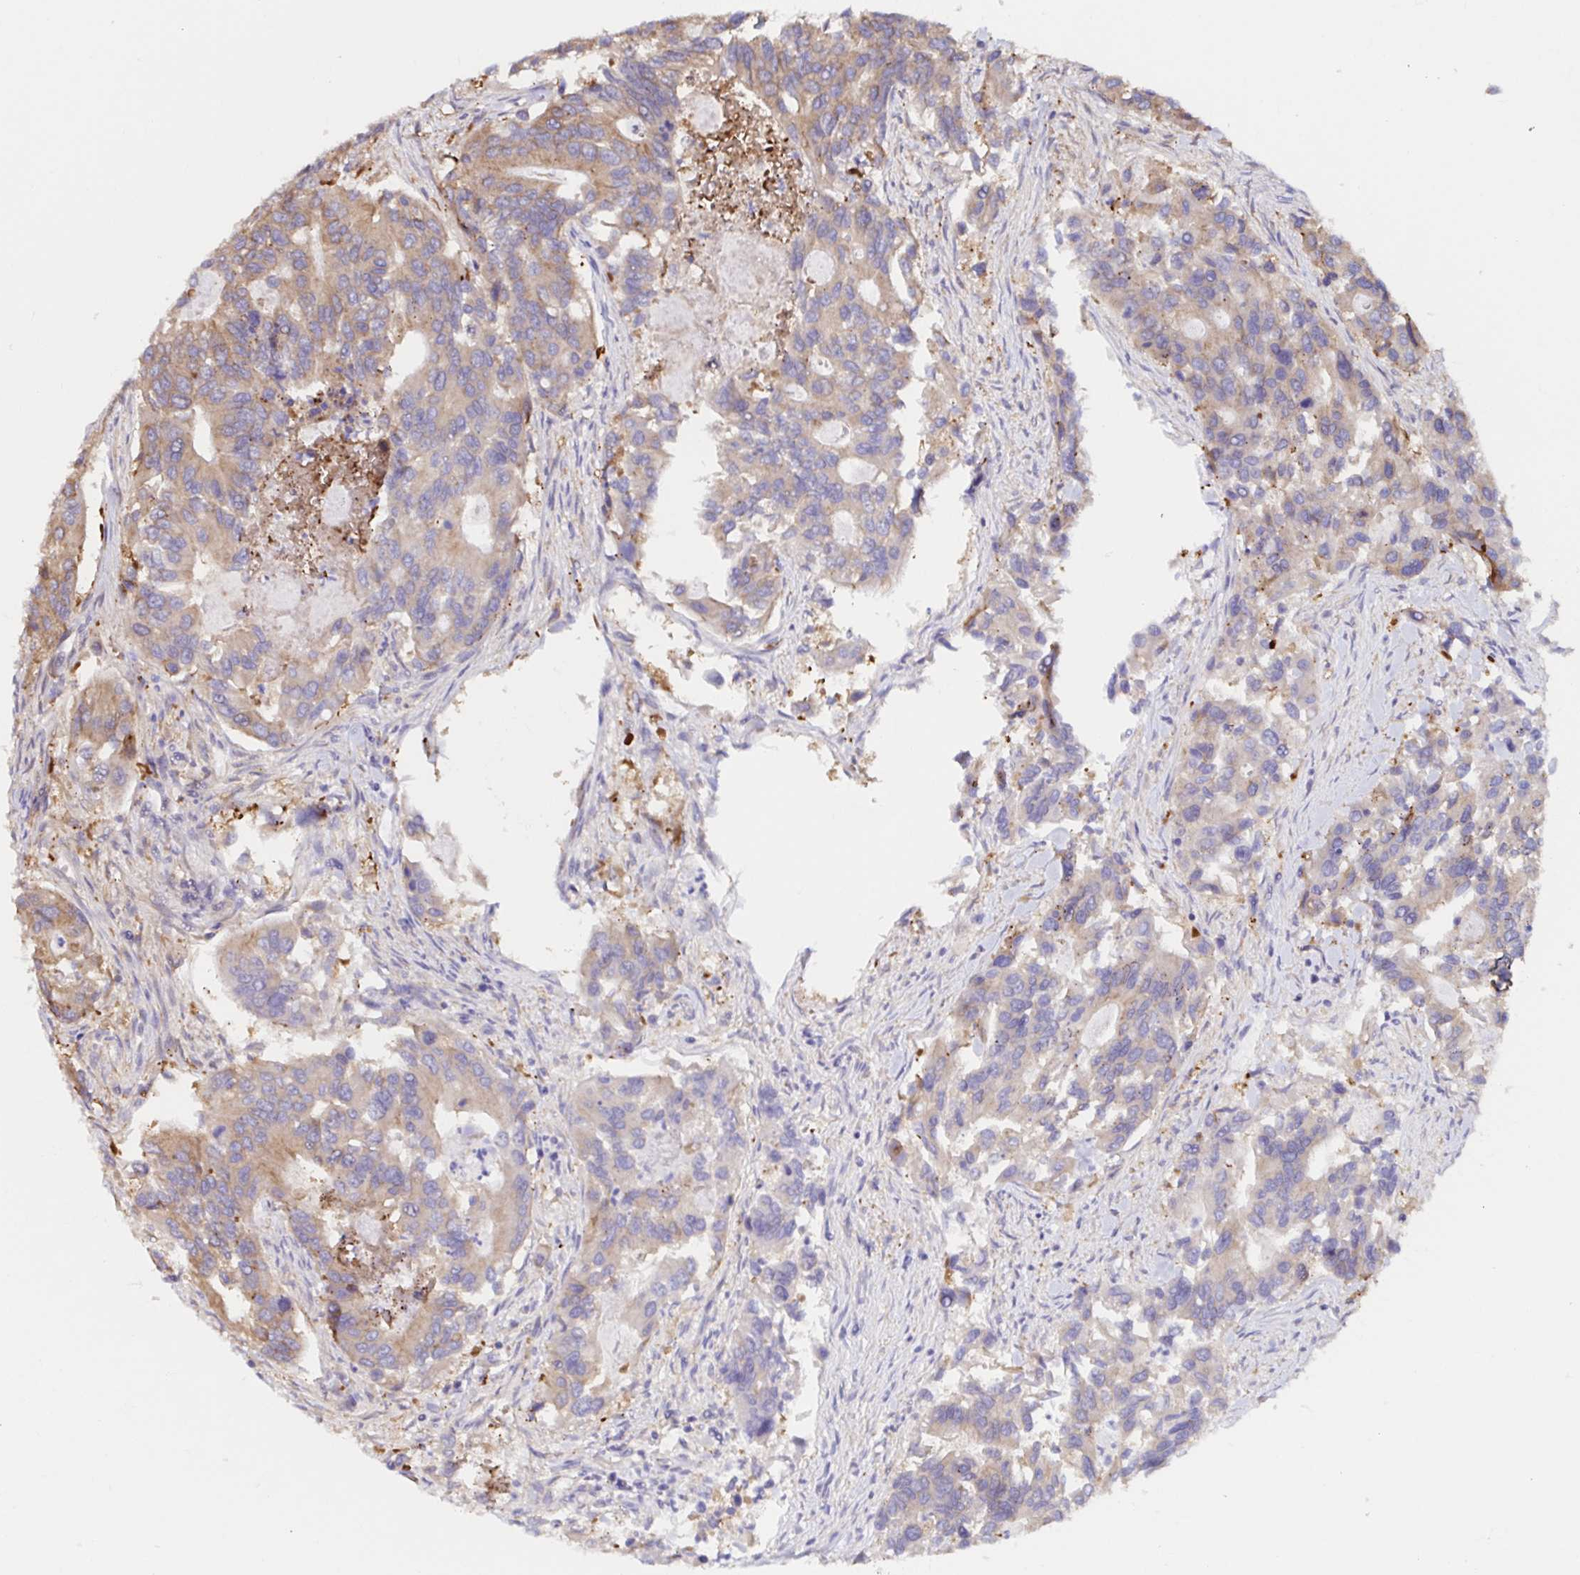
{"staining": {"intensity": "moderate", "quantity": "25%-75%", "location": "cytoplasmic/membranous"}, "tissue": "colorectal cancer", "cell_type": "Tumor cells", "image_type": "cancer", "snomed": [{"axis": "morphology", "description": "Adenocarcinoma, NOS"}, {"axis": "topography", "description": "Colon"}], "caption": "Adenocarcinoma (colorectal) was stained to show a protein in brown. There is medium levels of moderate cytoplasmic/membranous expression in about 25%-75% of tumor cells. Using DAB (3,3'-diaminobenzidine) (brown) and hematoxylin (blue) stains, captured at high magnification using brightfield microscopy.", "gene": "RSRP1", "patient": {"sex": "female", "age": 67}}